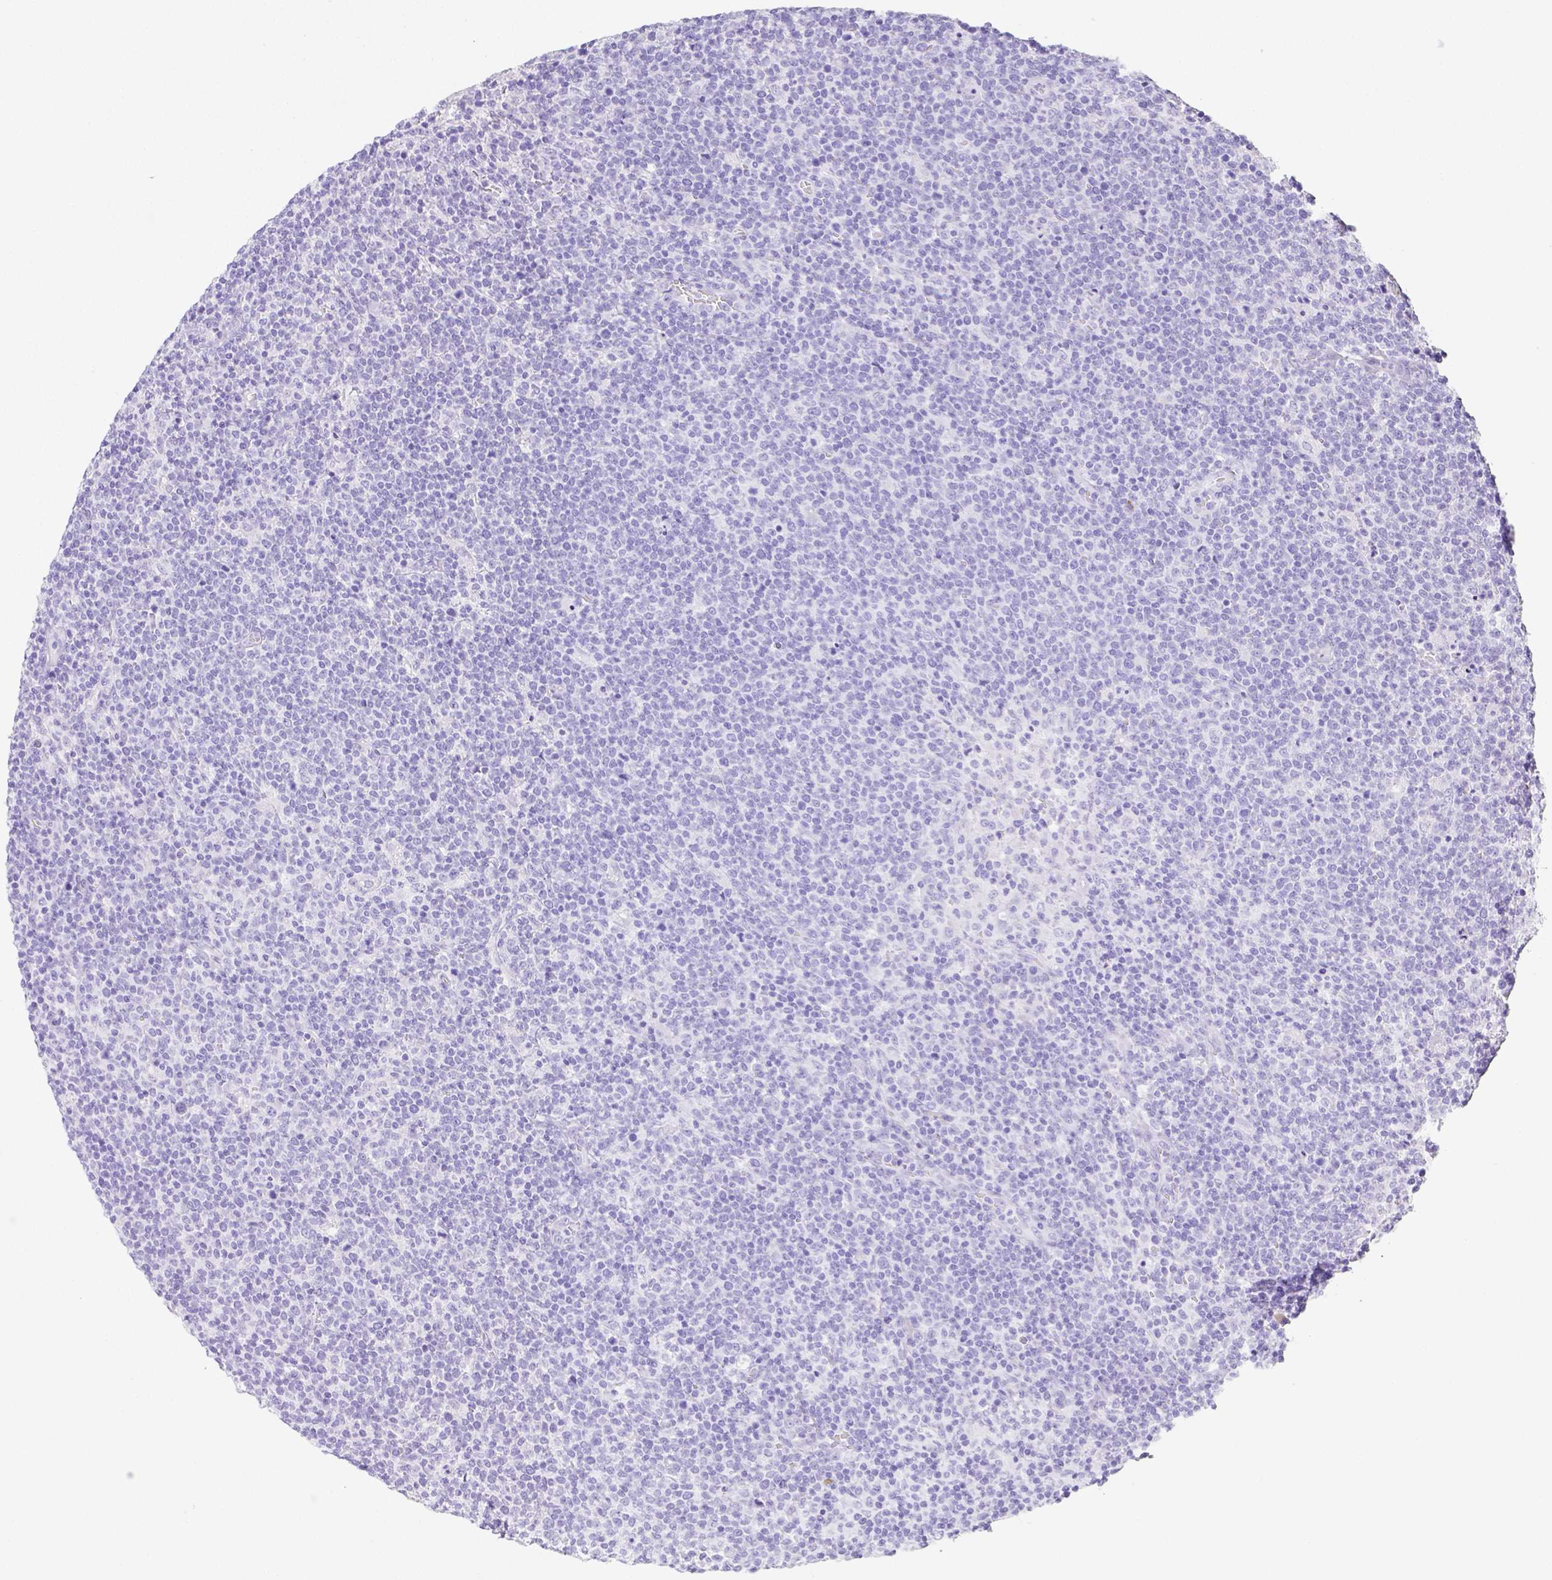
{"staining": {"intensity": "negative", "quantity": "none", "location": "none"}, "tissue": "lymphoma", "cell_type": "Tumor cells", "image_type": "cancer", "snomed": [{"axis": "morphology", "description": "Malignant lymphoma, non-Hodgkin's type, High grade"}, {"axis": "topography", "description": "Lymph node"}], "caption": "The photomicrograph demonstrates no significant positivity in tumor cells of lymphoma.", "gene": "ARHGAP36", "patient": {"sex": "male", "age": 61}}